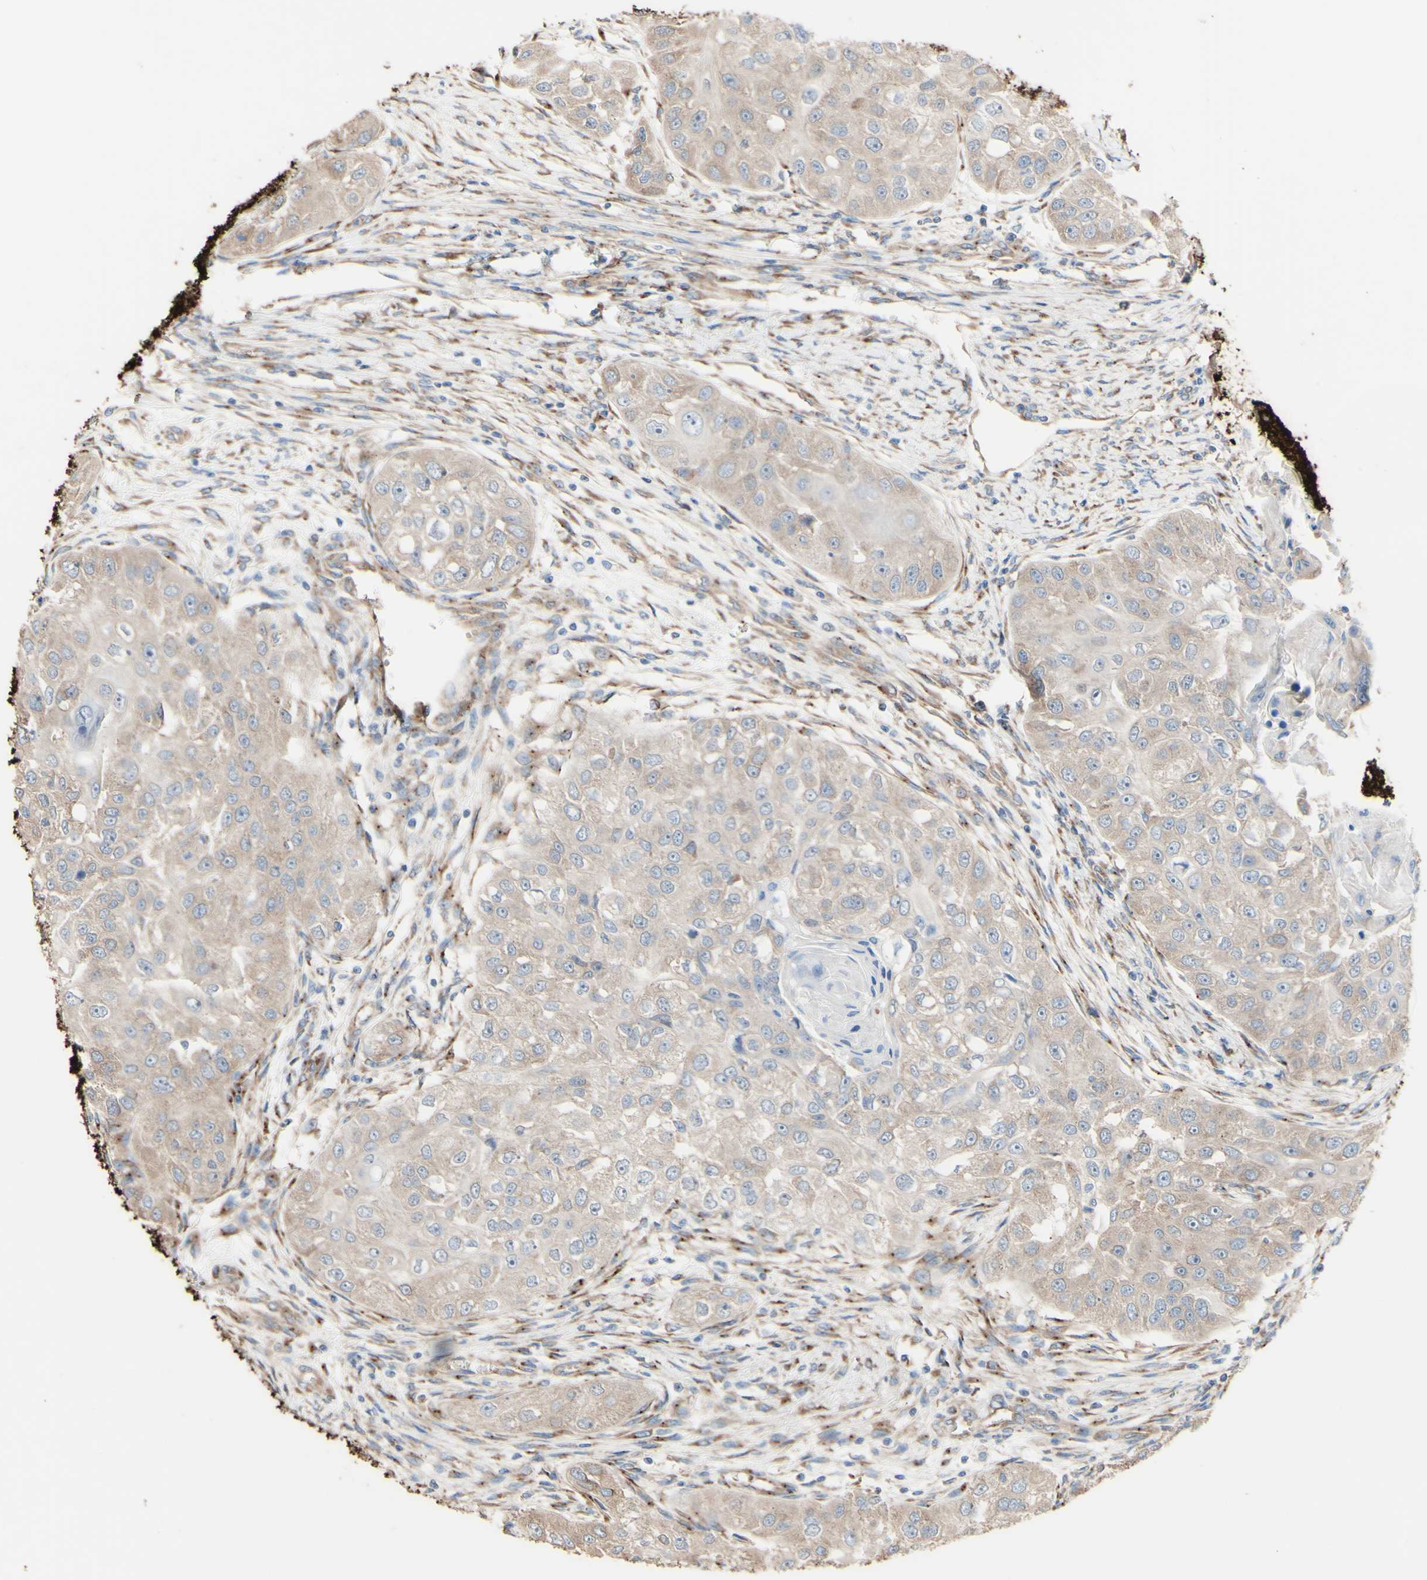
{"staining": {"intensity": "weak", "quantity": ">75%", "location": "cytoplasmic/membranous"}, "tissue": "head and neck cancer", "cell_type": "Tumor cells", "image_type": "cancer", "snomed": [{"axis": "morphology", "description": "Normal tissue, NOS"}, {"axis": "morphology", "description": "Squamous cell carcinoma, NOS"}, {"axis": "topography", "description": "Skeletal muscle"}, {"axis": "topography", "description": "Head-Neck"}], "caption": "Head and neck cancer was stained to show a protein in brown. There is low levels of weak cytoplasmic/membranous expression in approximately >75% of tumor cells.", "gene": "LRIG3", "patient": {"sex": "male", "age": 51}}